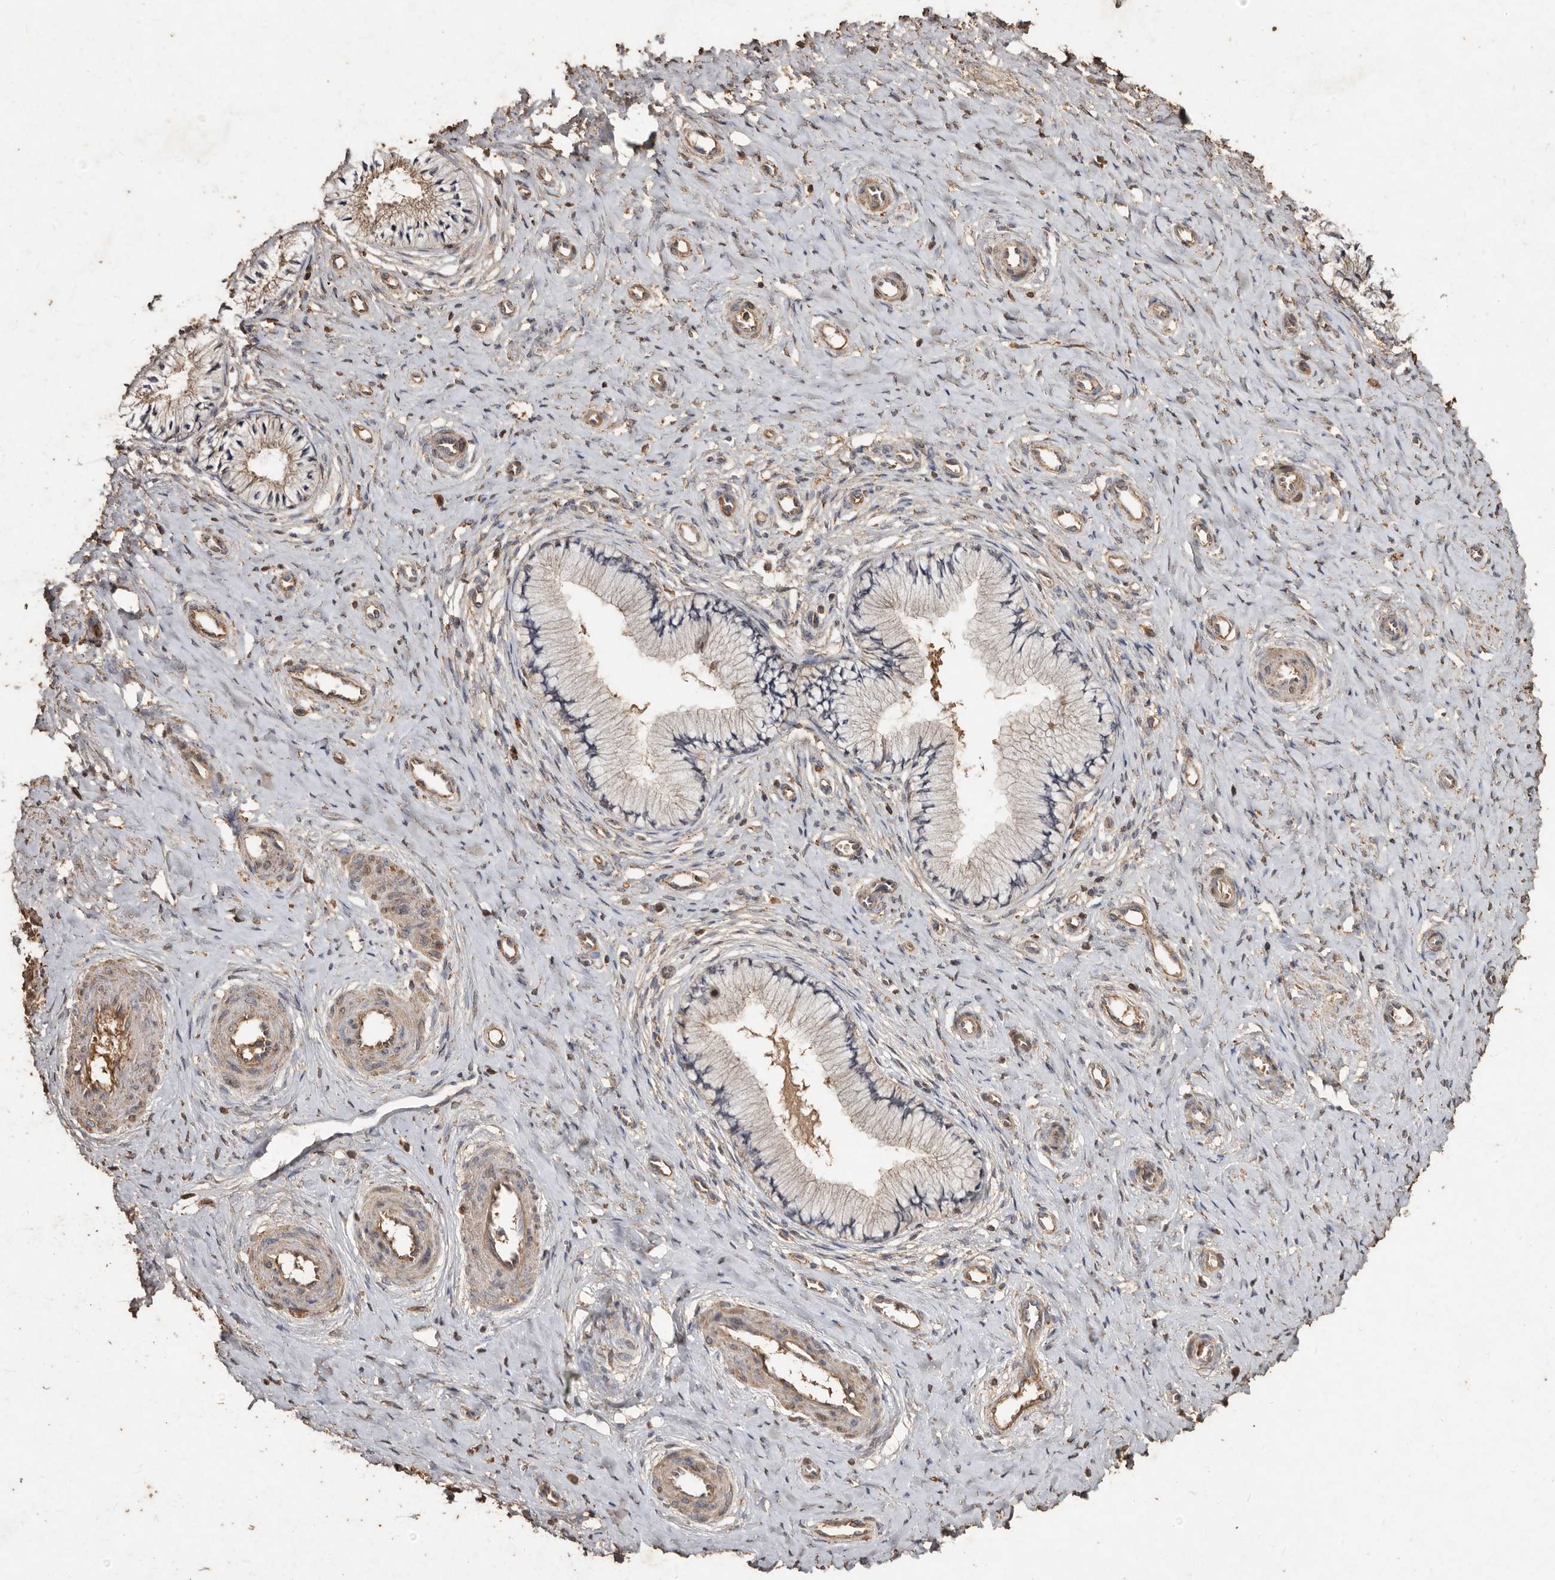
{"staining": {"intensity": "weak", "quantity": "<25%", "location": "cytoplasmic/membranous"}, "tissue": "cervix", "cell_type": "Glandular cells", "image_type": "normal", "snomed": [{"axis": "morphology", "description": "Normal tissue, NOS"}, {"axis": "topography", "description": "Cervix"}], "caption": "DAB (3,3'-diaminobenzidine) immunohistochemical staining of normal human cervix demonstrates no significant expression in glandular cells. (DAB IHC visualized using brightfield microscopy, high magnification).", "gene": "FARS2", "patient": {"sex": "female", "age": 36}}